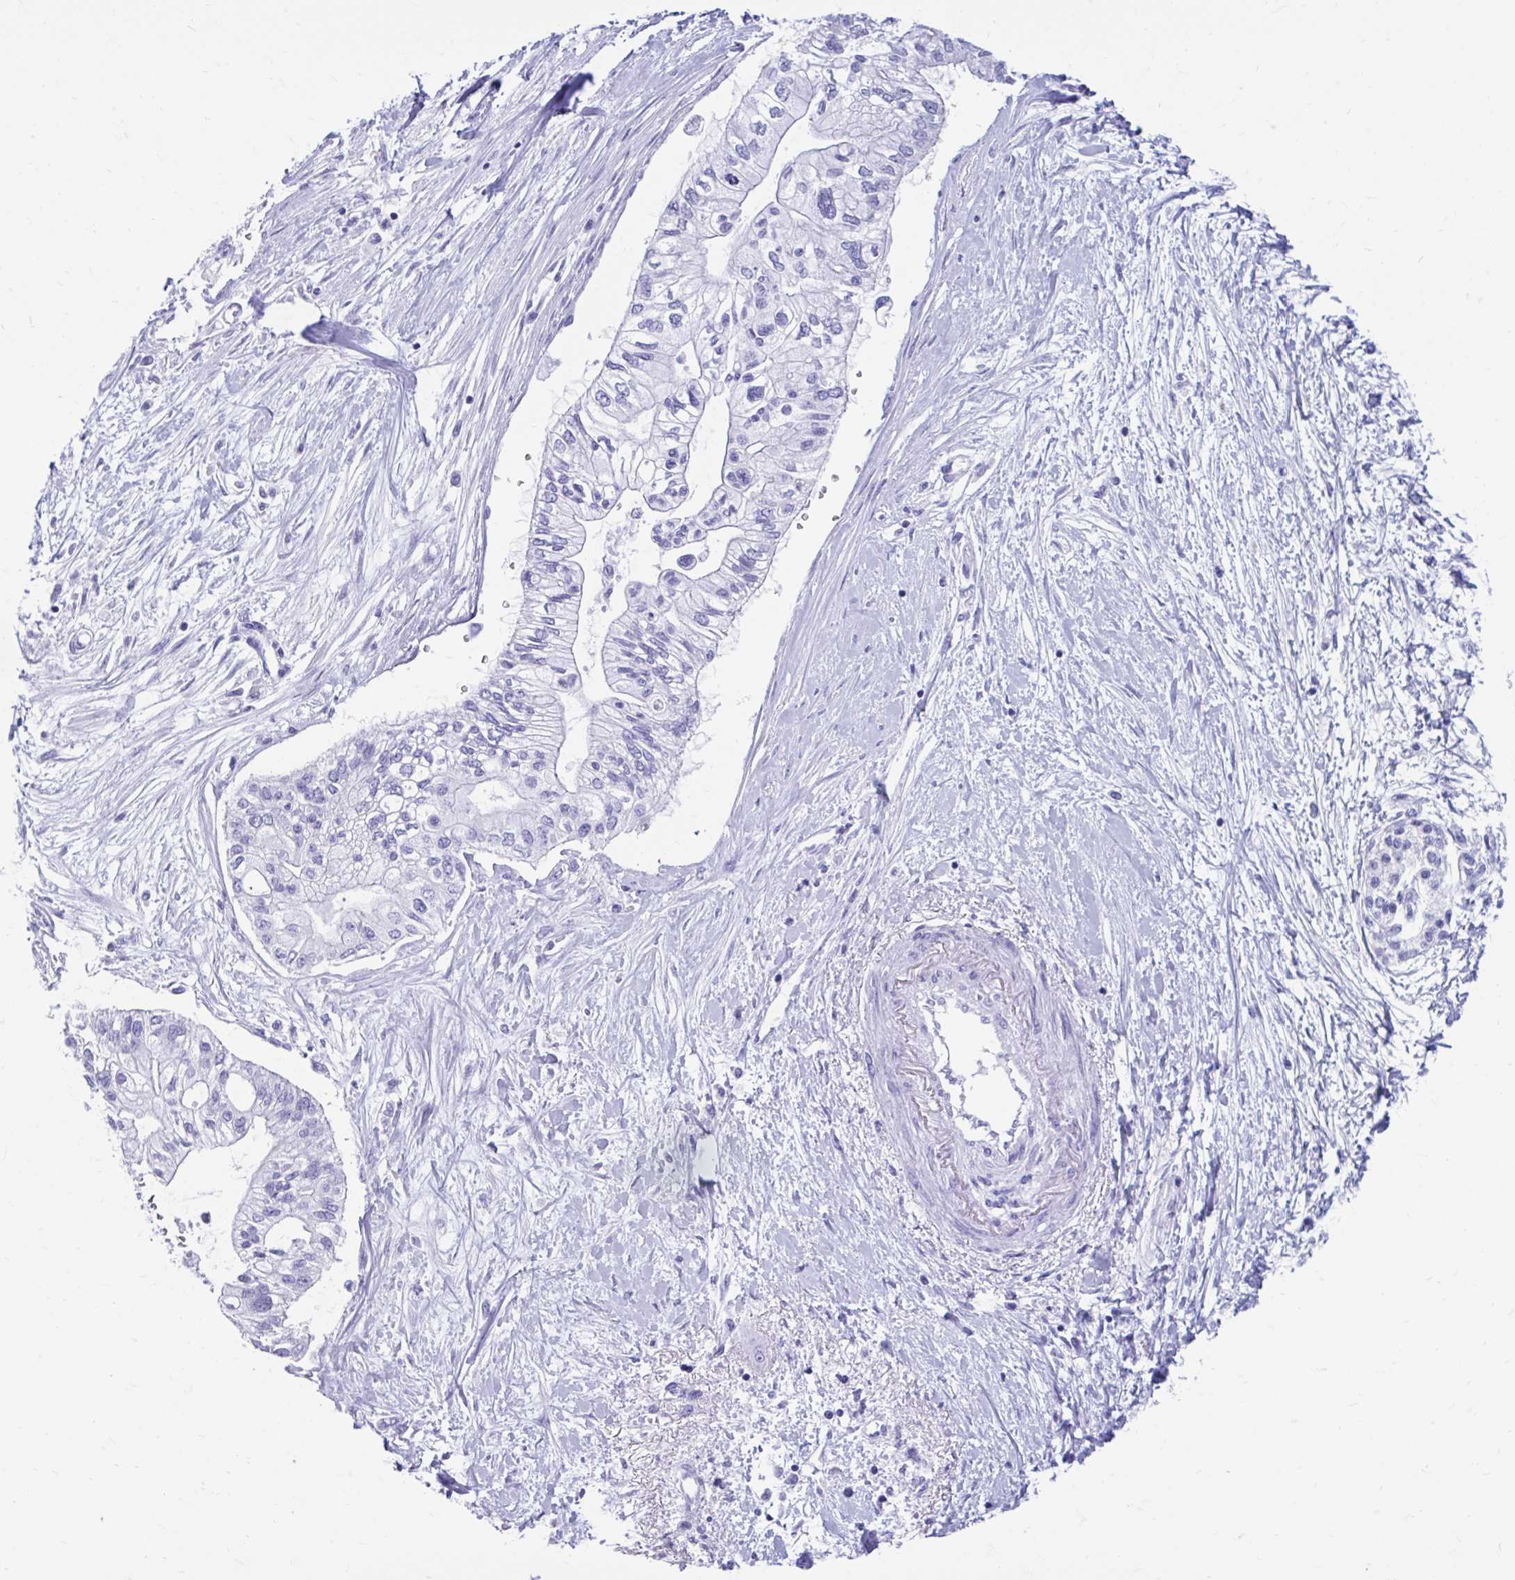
{"staining": {"intensity": "negative", "quantity": "none", "location": "none"}, "tissue": "pancreatic cancer", "cell_type": "Tumor cells", "image_type": "cancer", "snomed": [{"axis": "morphology", "description": "Adenocarcinoma, NOS"}, {"axis": "topography", "description": "Pancreas"}], "caption": "Tumor cells show no significant protein expression in adenocarcinoma (pancreatic). (Brightfield microscopy of DAB immunohistochemistry at high magnification).", "gene": "SMIM9", "patient": {"sex": "female", "age": 77}}